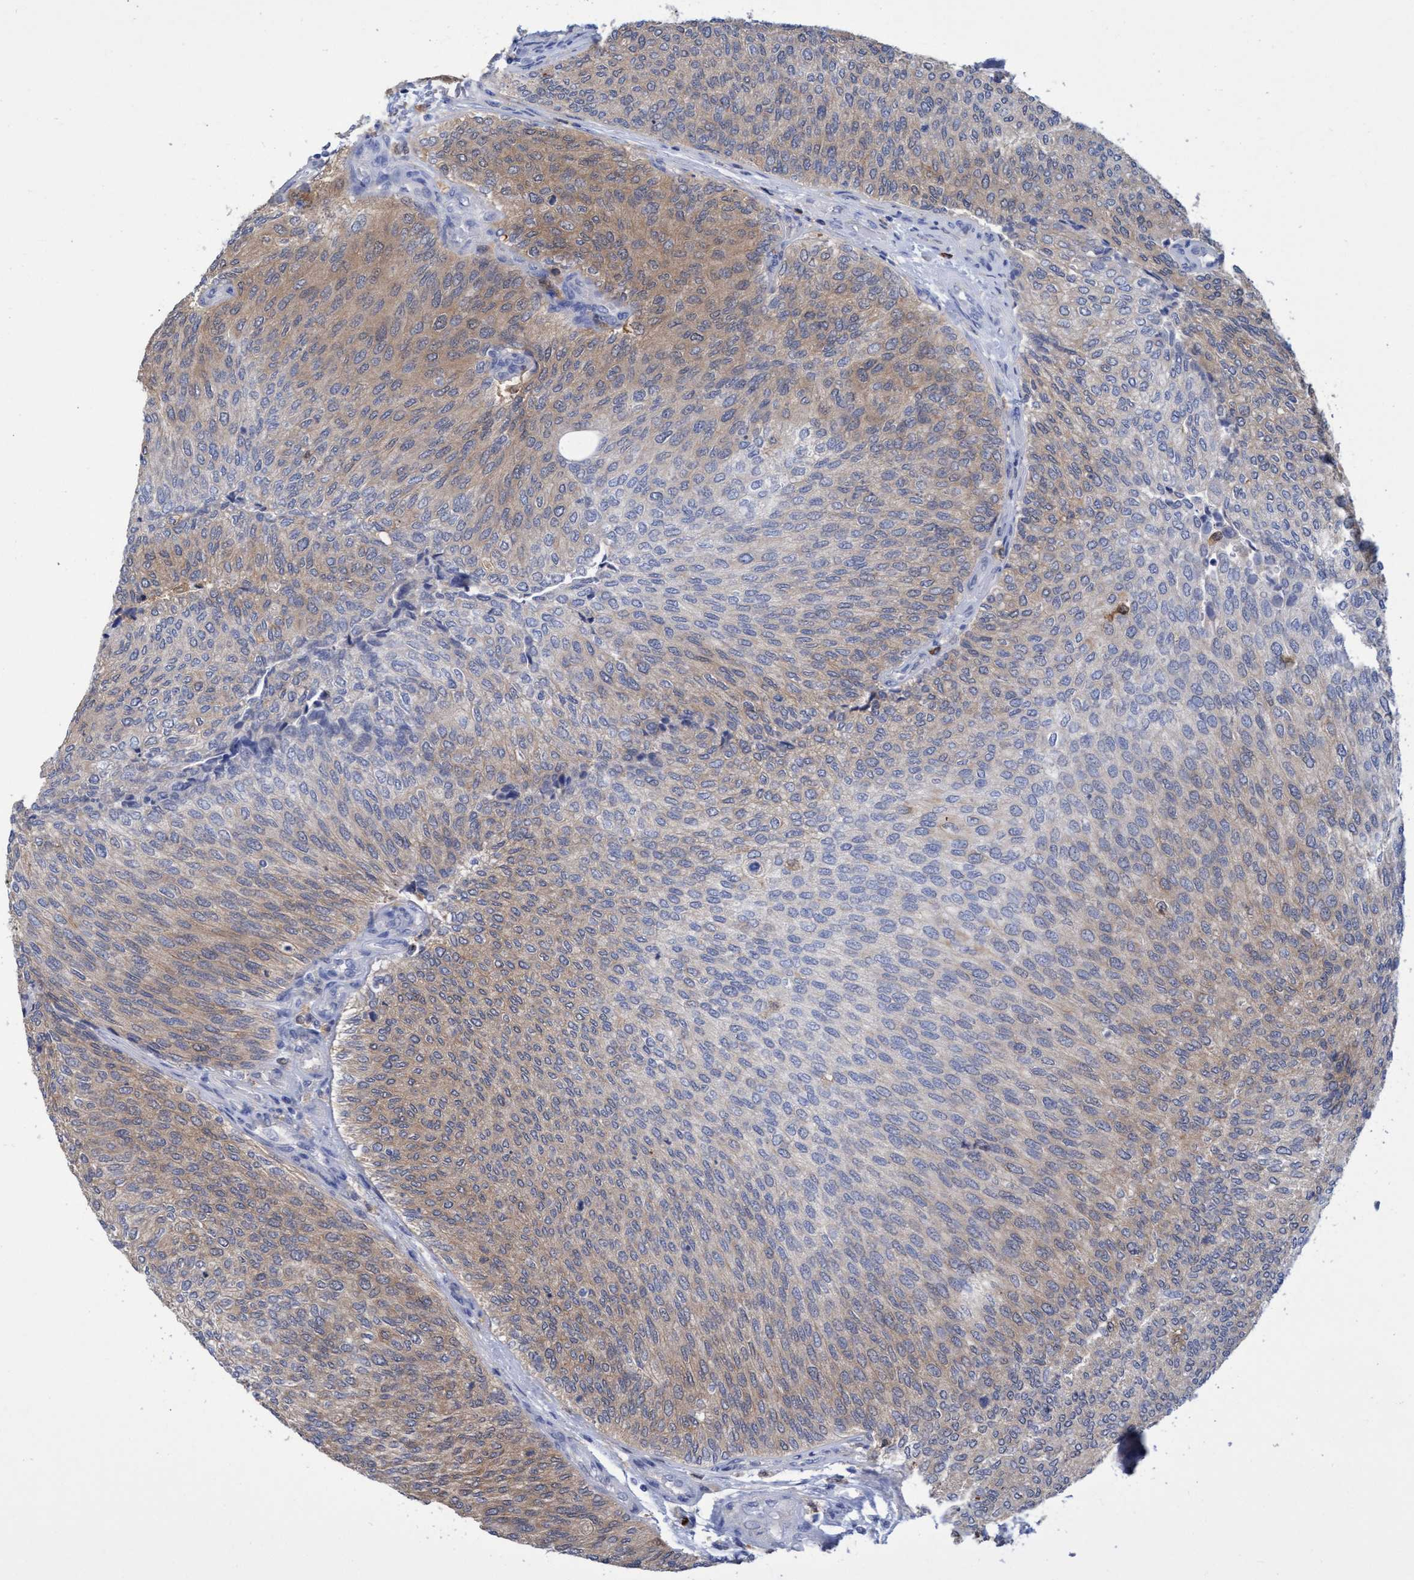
{"staining": {"intensity": "moderate", "quantity": "25%-75%", "location": "cytoplasmic/membranous"}, "tissue": "urothelial cancer", "cell_type": "Tumor cells", "image_type": "cancer", "snomed": [{"axis": "morphology", "description": "Urothelial carcinoma, Low grade"}, {"axis": "topography", "description": "Urinary bladder"}], "caption": "Immunohistochemistry (IHC) (DAB) staining of human urothelial cancer exhibits moderate cytoplasmic/membranous protein staining in about 25%-75% of tumor cells. Using DAB (3,3'-diaminobenzidine) (brown) and hematoxylin (blue) stains, captured at high magnification using brightfield microscopy.", "gene": "PNPO", "patient": {"sex": "female", "age": 79}}